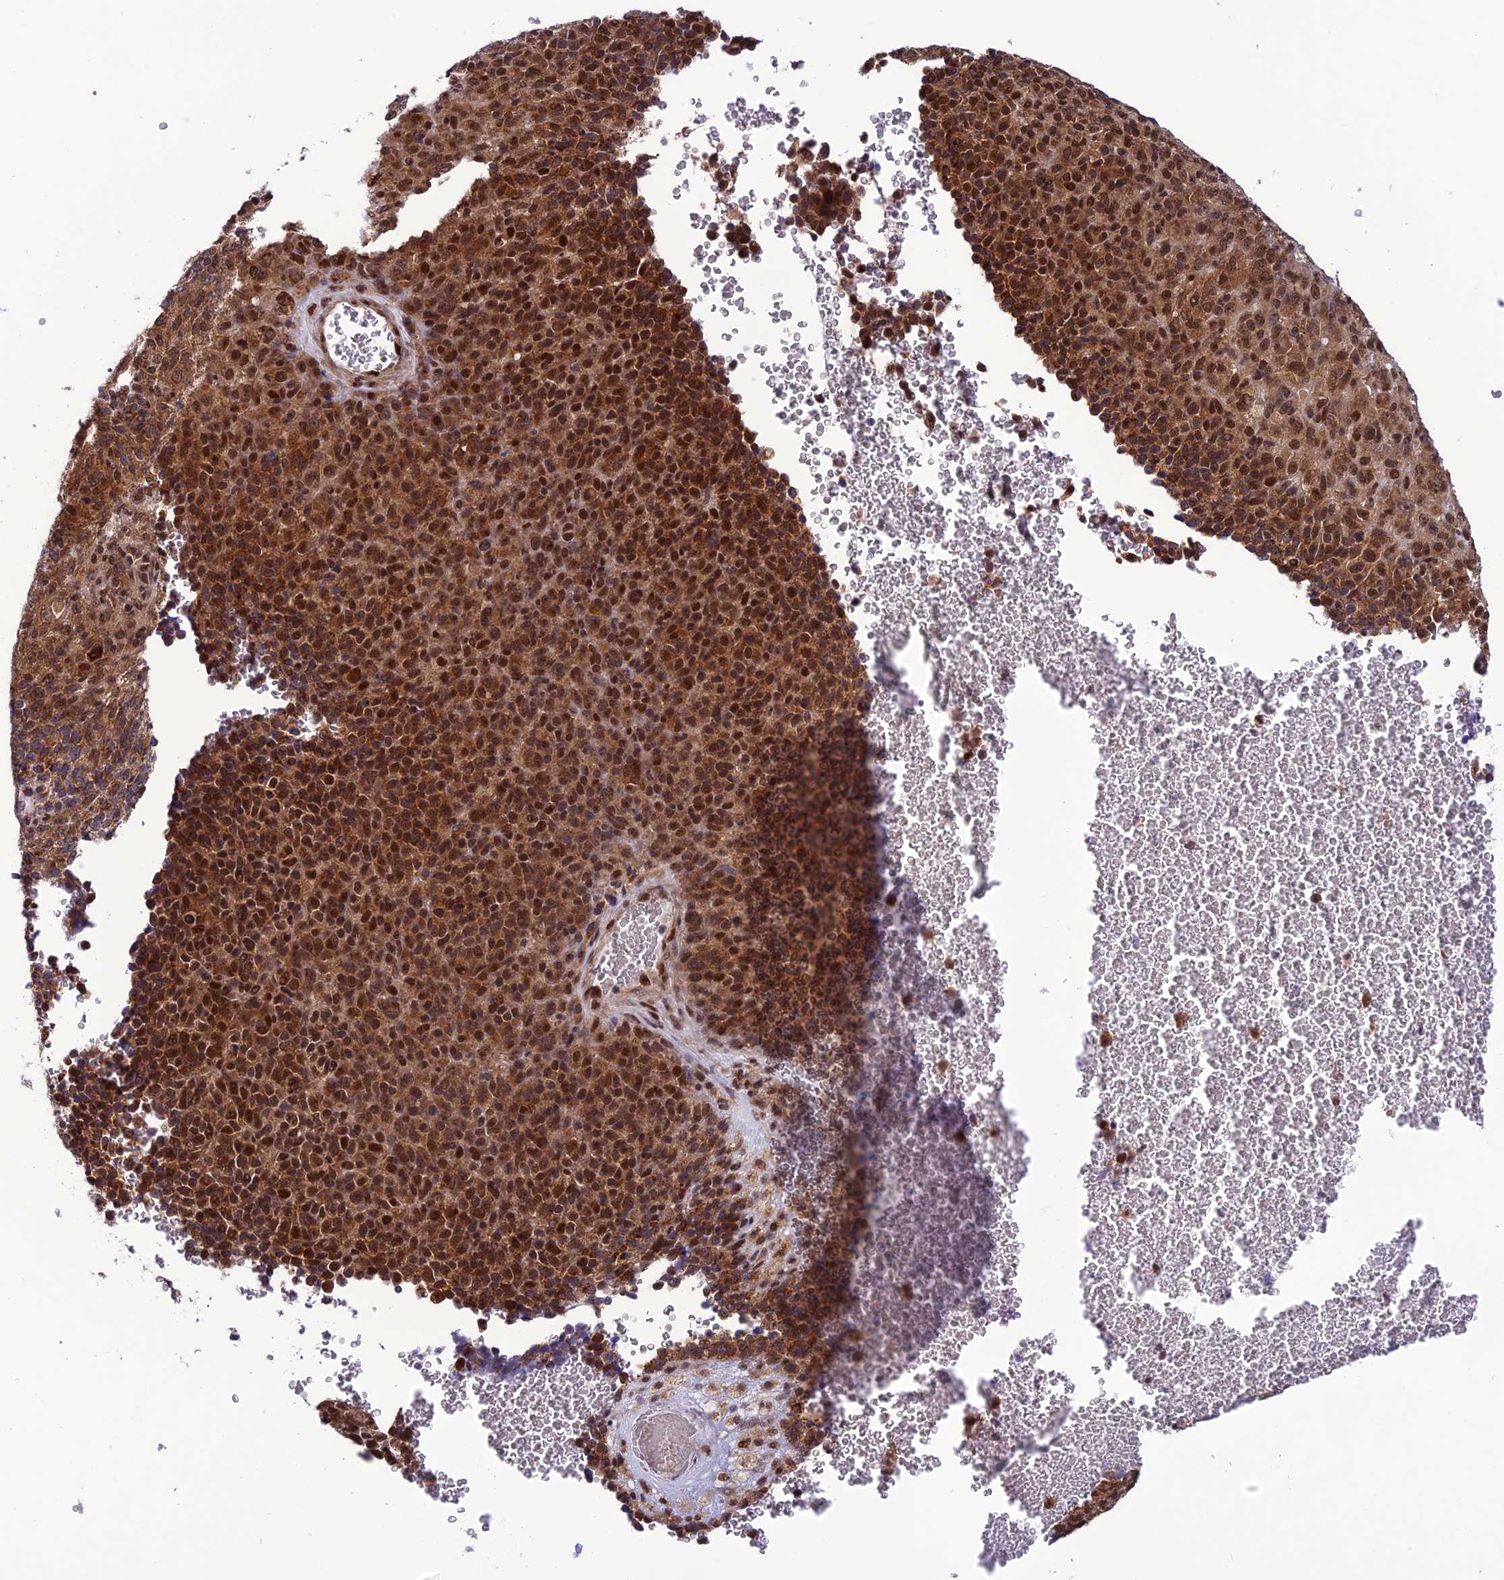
{"staining": {"intensity": "strong", "quantity": ">75%", "location": "cytoplasmic/membranous,nuclear"}, "tissue": "melanoma", "cell_type": "Tumor cells", "image_type": "cancer", "snomed": [{"axis": "morphology", "description": "Malignant melanoma, Metastatic site"}, {"axis": "topography", "description": "Brain"}], "caption": "High-magnification brightfield microscopy of malignant melanoma (metastatic site) stained with DAB (3,3'-diaminobenzidine) (brown) and counterstained with hematoxylin (blue). tumor cells exhibit strong cytoplasmic/membranous and nuclear staining is seen in approximately>75% of cells. The protein is shown in brown color, while the nuclei are stained blue.", "gene": "RTRAF", "patient": {"sex": "female", "age": 56}}